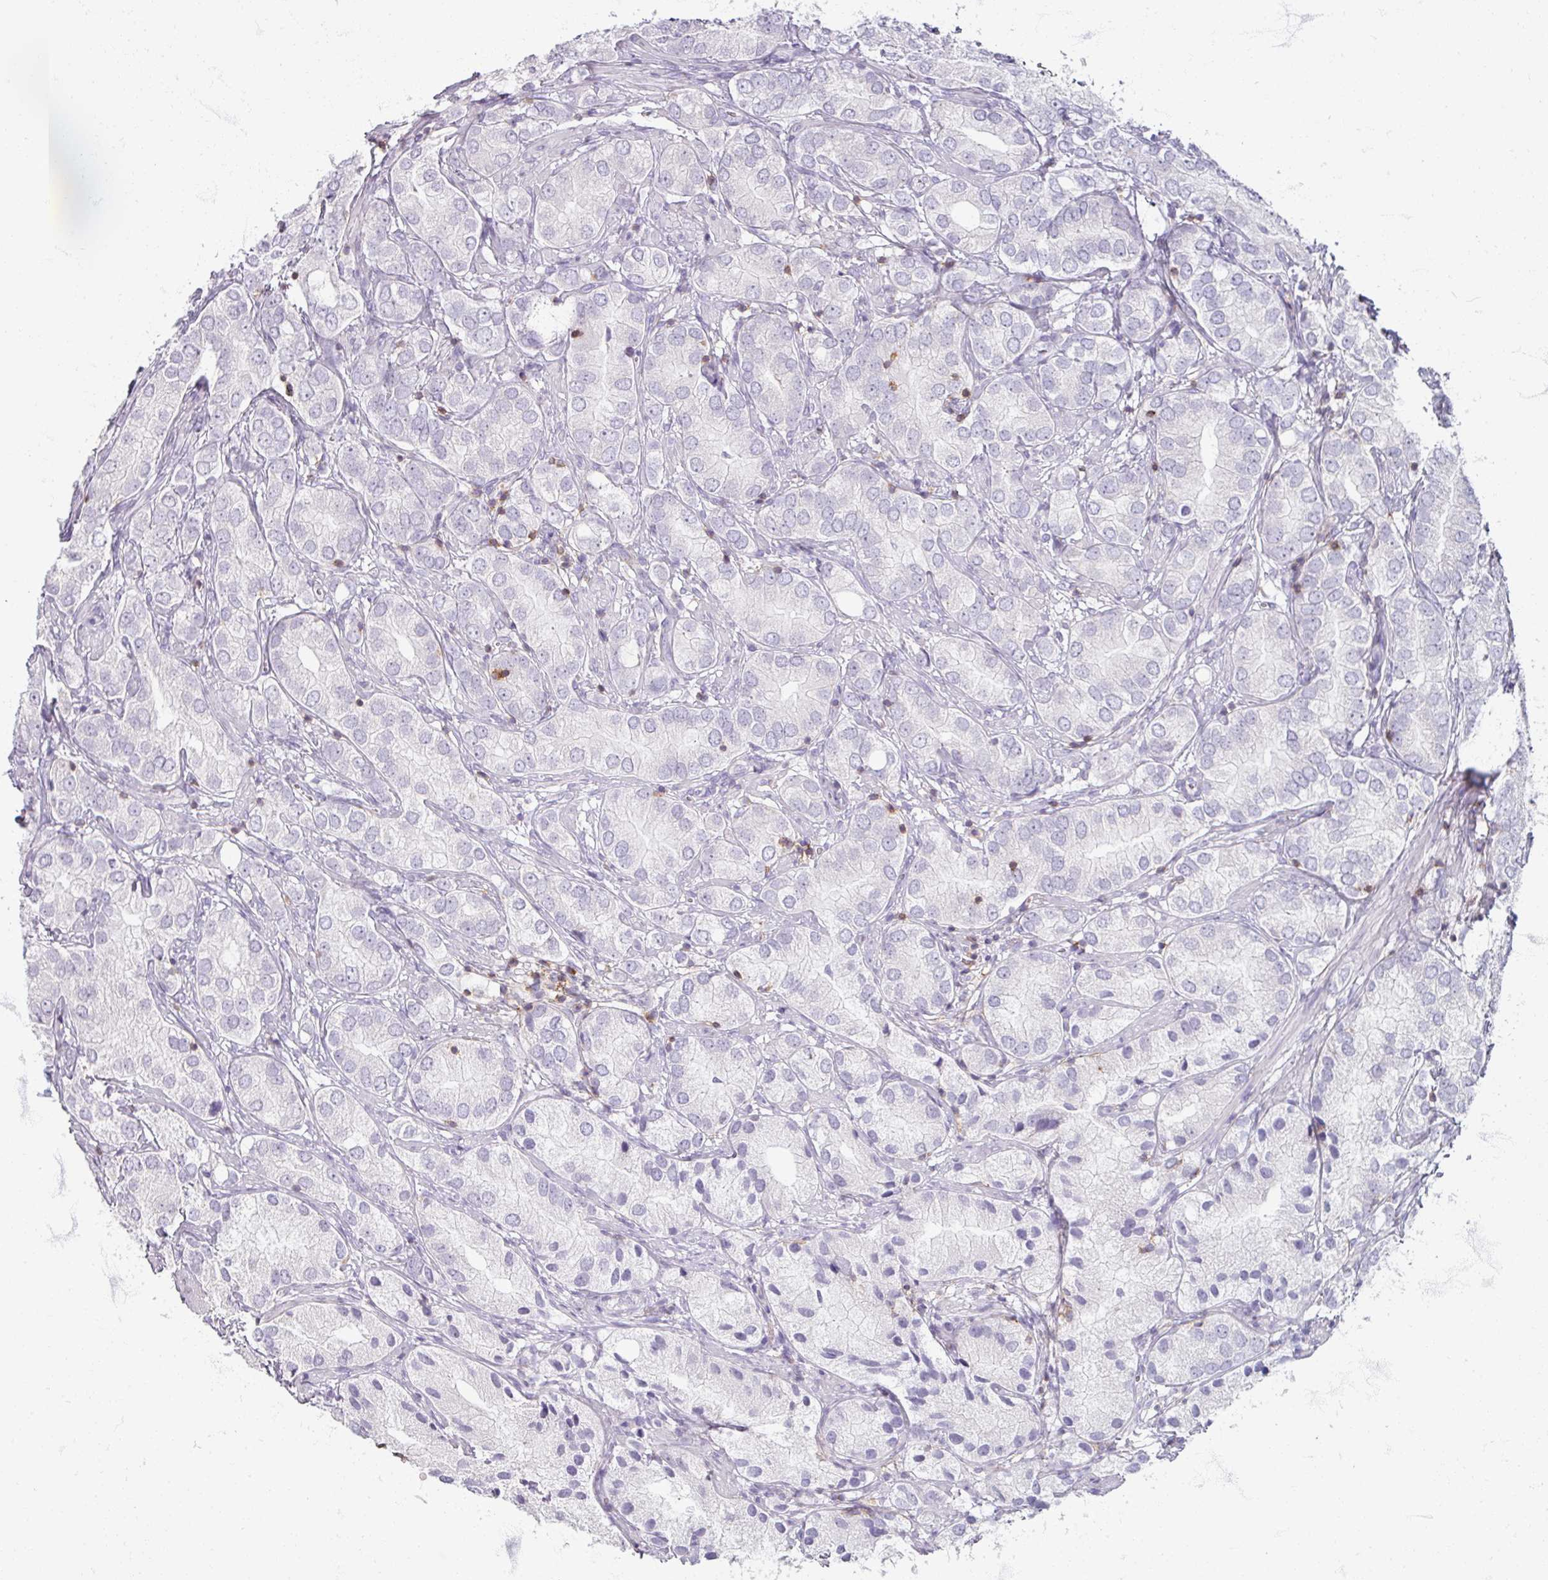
{"staining": {"intensity": "negative", "quantity": "none", "location": "none"}, "tissue": "prostate cancer", "cell_type": "Tumor cells", "image_type": "cancer", "snomed": [{"axis": "morphology", "description": "Adenocarcinoma, High grade"}, {"axis": "topography", "description": "Prostate"}], "caption": "Micrograph shows no significant protein positivity in tumor cells of high-grade adenocarcinoma (prostate).", "gene": "PTPRC", "patient": {"sex": "male", "age": 82}}